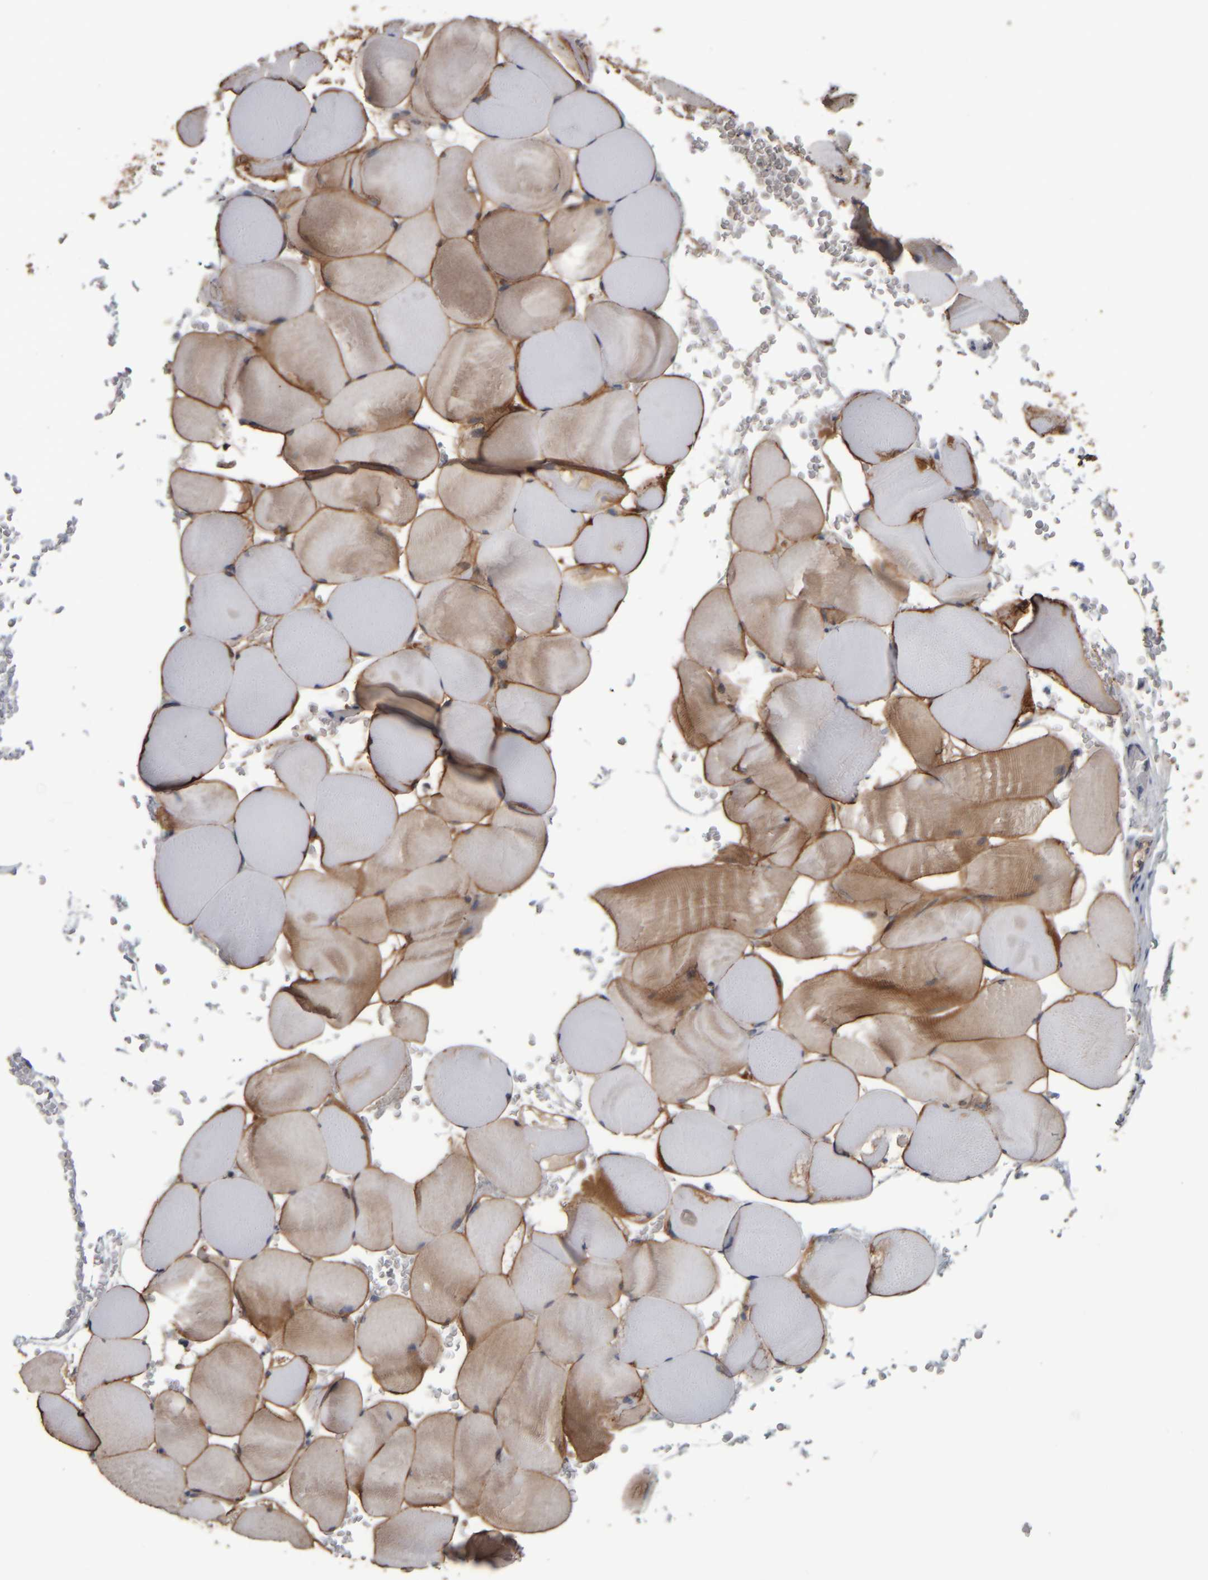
{"staining": {"intensity": "moderate", "quantity": ">75%", "location": "cytoplasmic/membranous"}, "tissue": "skeletal muscle", "cell_type": "Myocytes", "image_type": "normal", "snomed": [{"axis": "morphology", "description": "Normal tissue, NOS"}, {"axis": "topography", "description": "Skeletal muscle"}], "caption": "Normal skeletal muscle was stained to show a protein in brown. There is medium levels of moderate cytoplasmic/membranous staining in approximately >75% of myocytes. (DAB = brown stain, brightfield microscopy at high magnification).", "gene": "CAVIN4", "patient": {"sex": "male", "age": 62}}